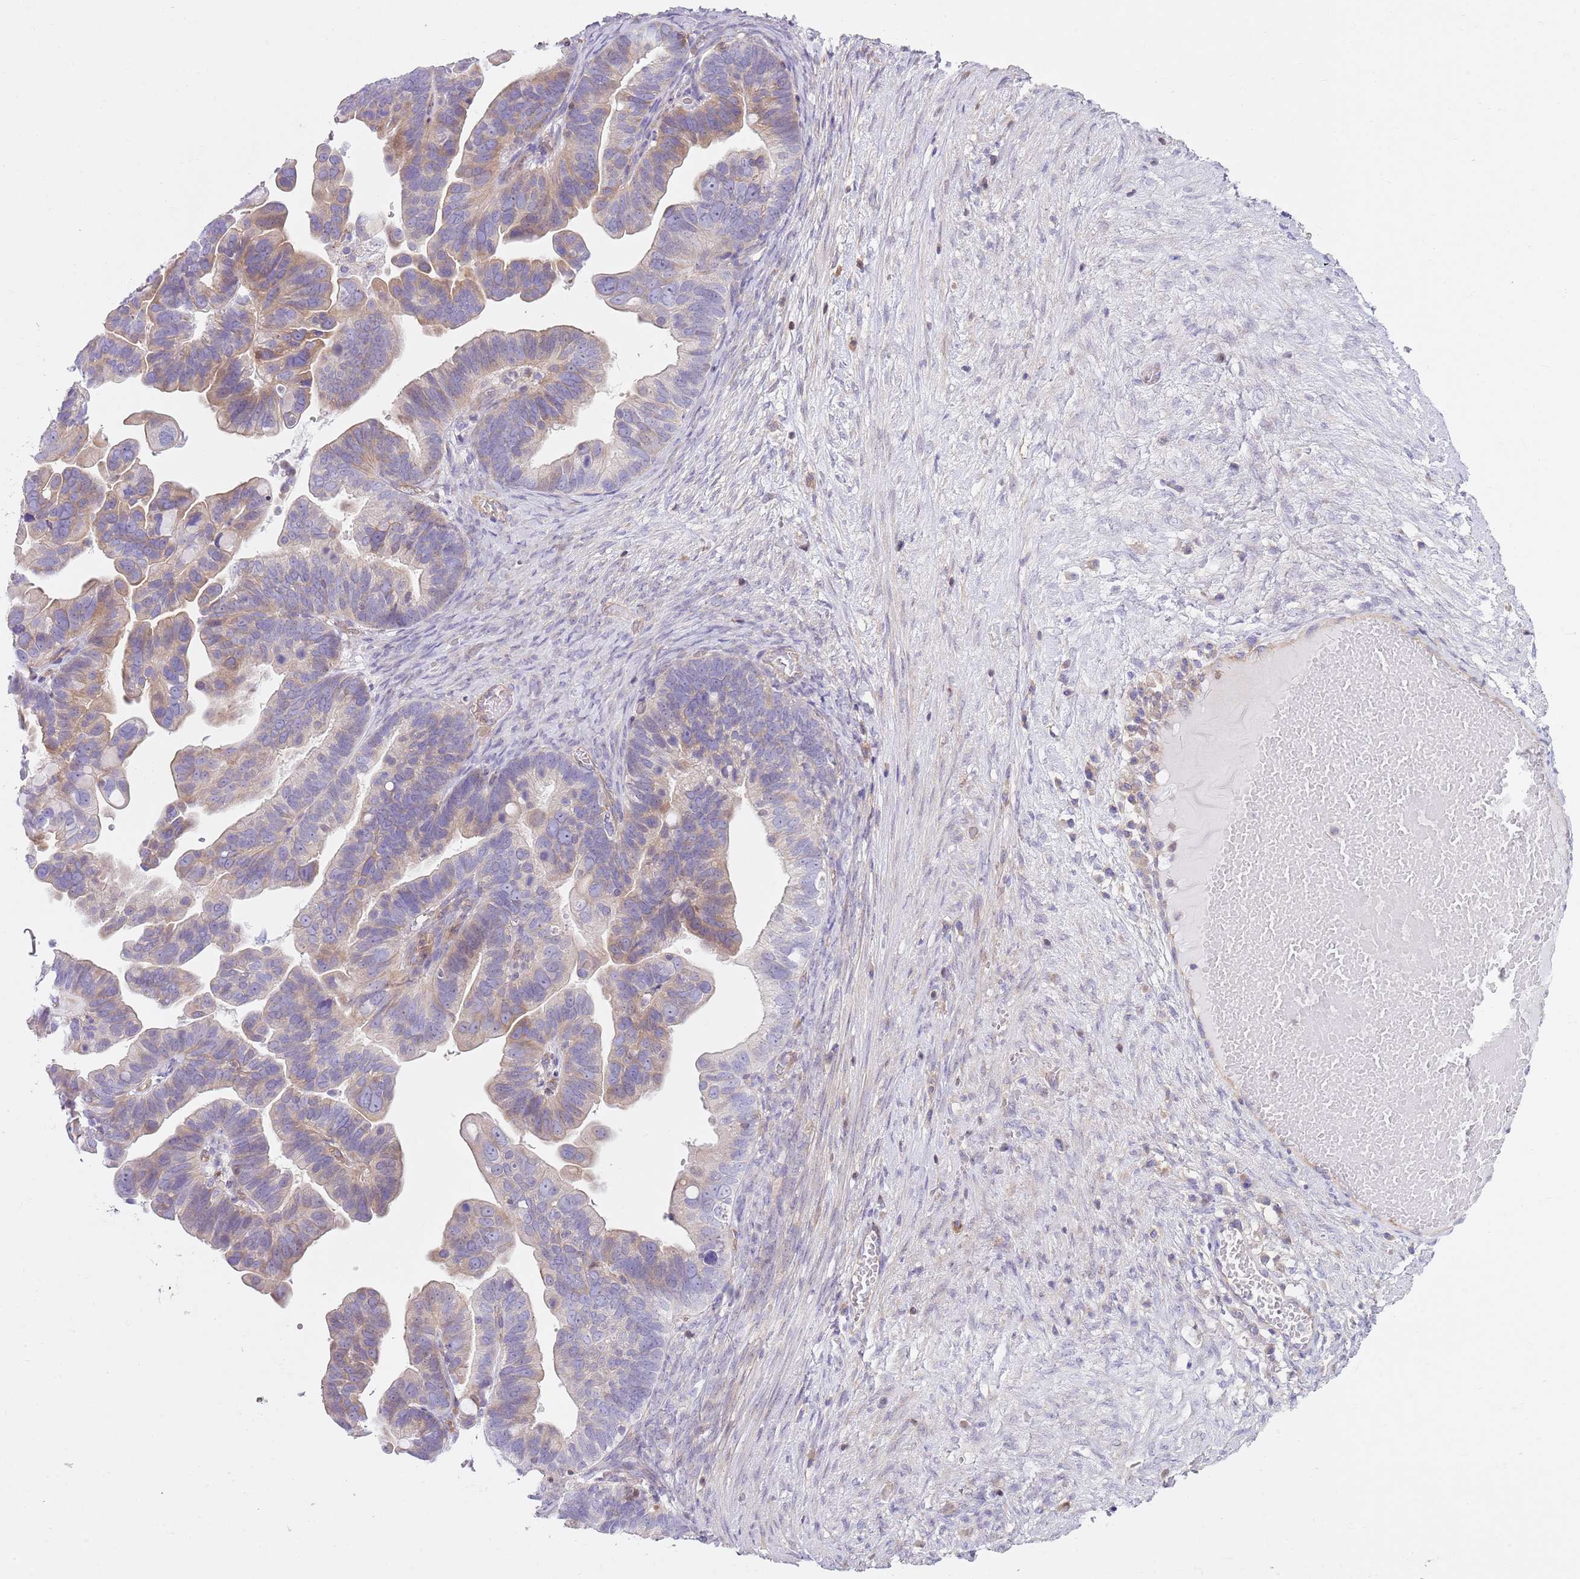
{"staining": {"intensity": "weak", "quantity": "<25%", "location": "cytoplasmic/membranous"}, "tissue": "ovarian cancer", "cell_type": "Tumor cells", "image_type": "cancer", "snomed": [{"axis": "morphology", "description": "Cystadenocarcinoma, serous, NOS"}, {"axis": "topography", "description": "Ovary"}], "caption": "Tumor cells show no significant positivity in ovarian cancer (serous cystadenocarcinoma).", "gene": "GNAI3", "patient": {"sex": "female", "age": 56}}